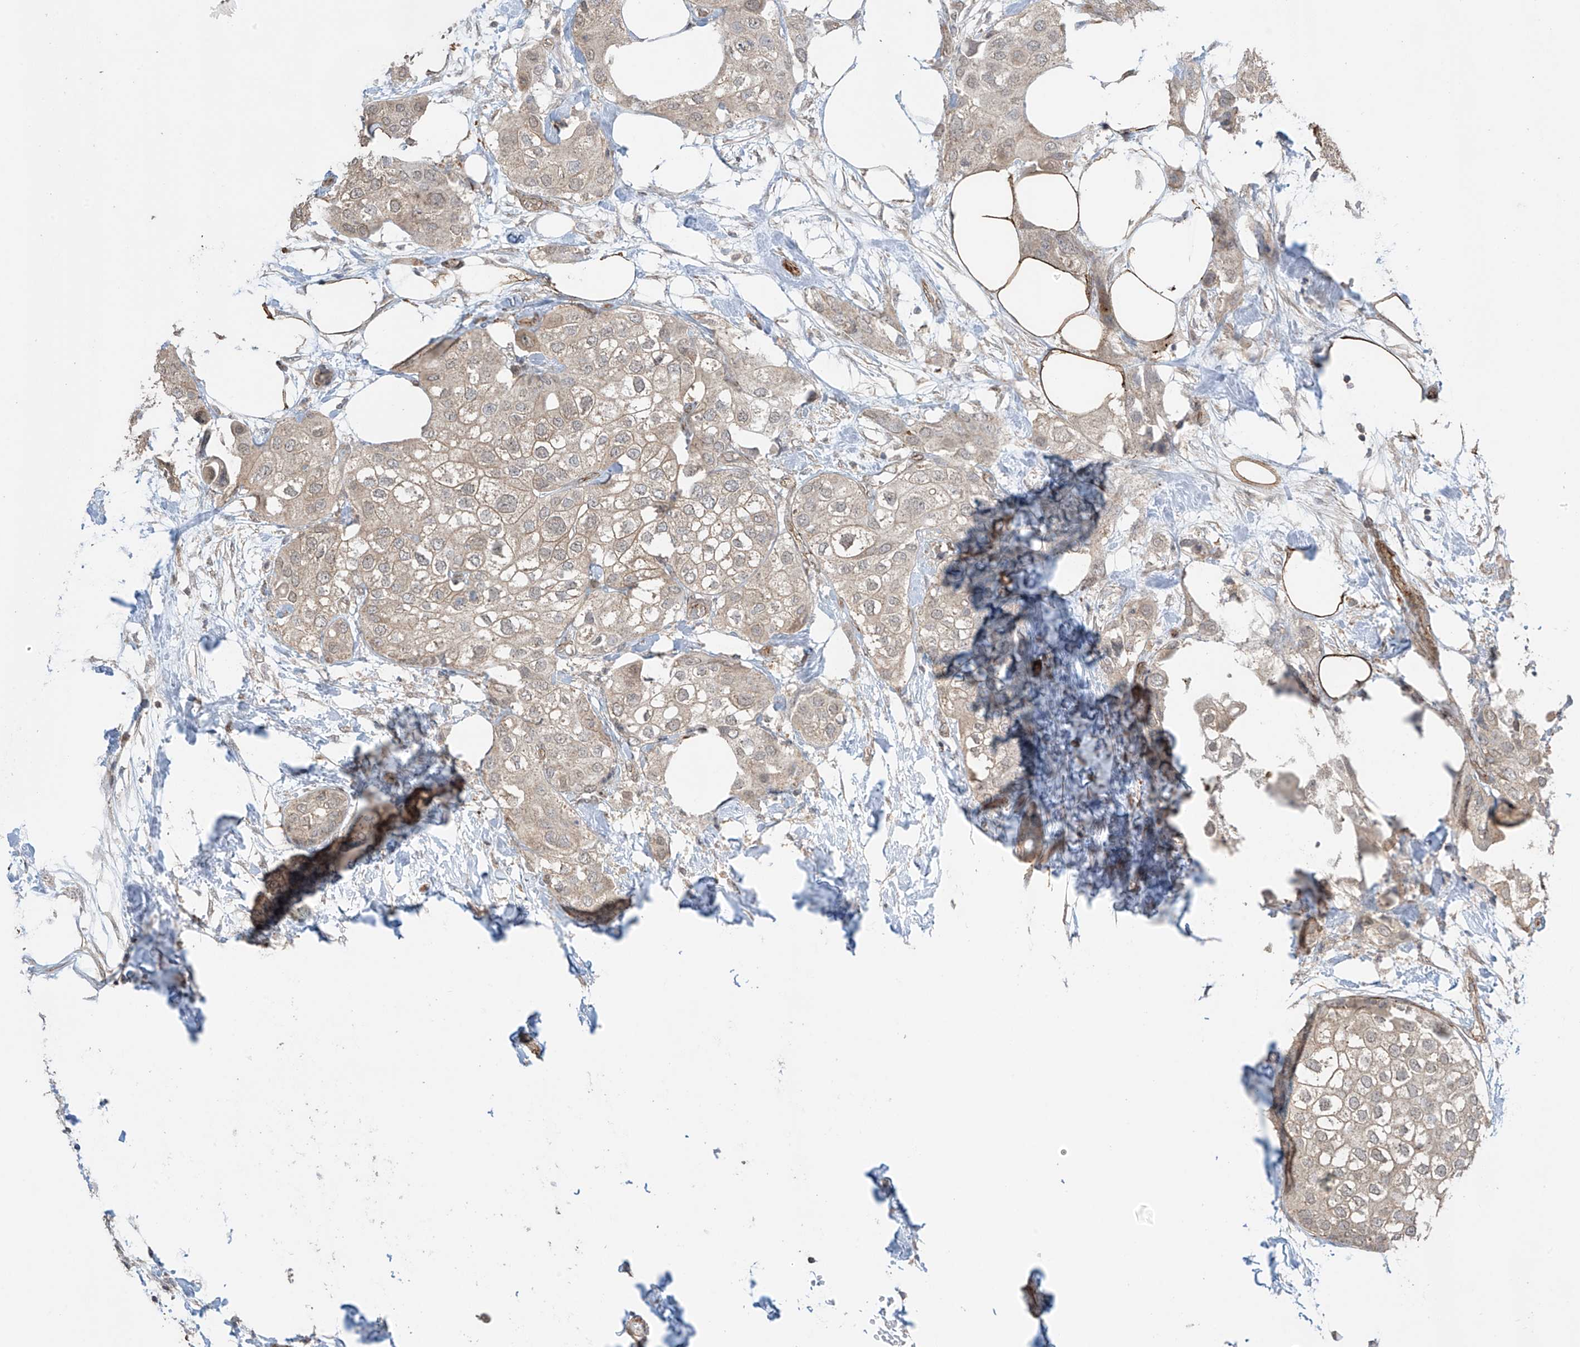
{"staining": {"intensity": "weak", "quantity": "25%-75%", "location": "cytoplasmic/membranous"}, "tissue": "urothelial cancer", "cell_type": "Tumor cells", "image_type": "cancer", "snomed": [{"axis": "morphology", "description": "Urothelial carcinoma, High grade"}, {"axis": "topography", "description": "Urinary bladder"}], "caption": "Immunohistochemistry image of neoplastic tissue: urothelial cancer stained using immunohistochemistry (IHC) shows low levels of weak protein expression localized specifically in the cytoplasmic/membranous of tumor cells, appearing as a cytoplasmic/membranous brown color.", "gene": "TTLL5", "patient": {"sex": "male", "age": 64}}